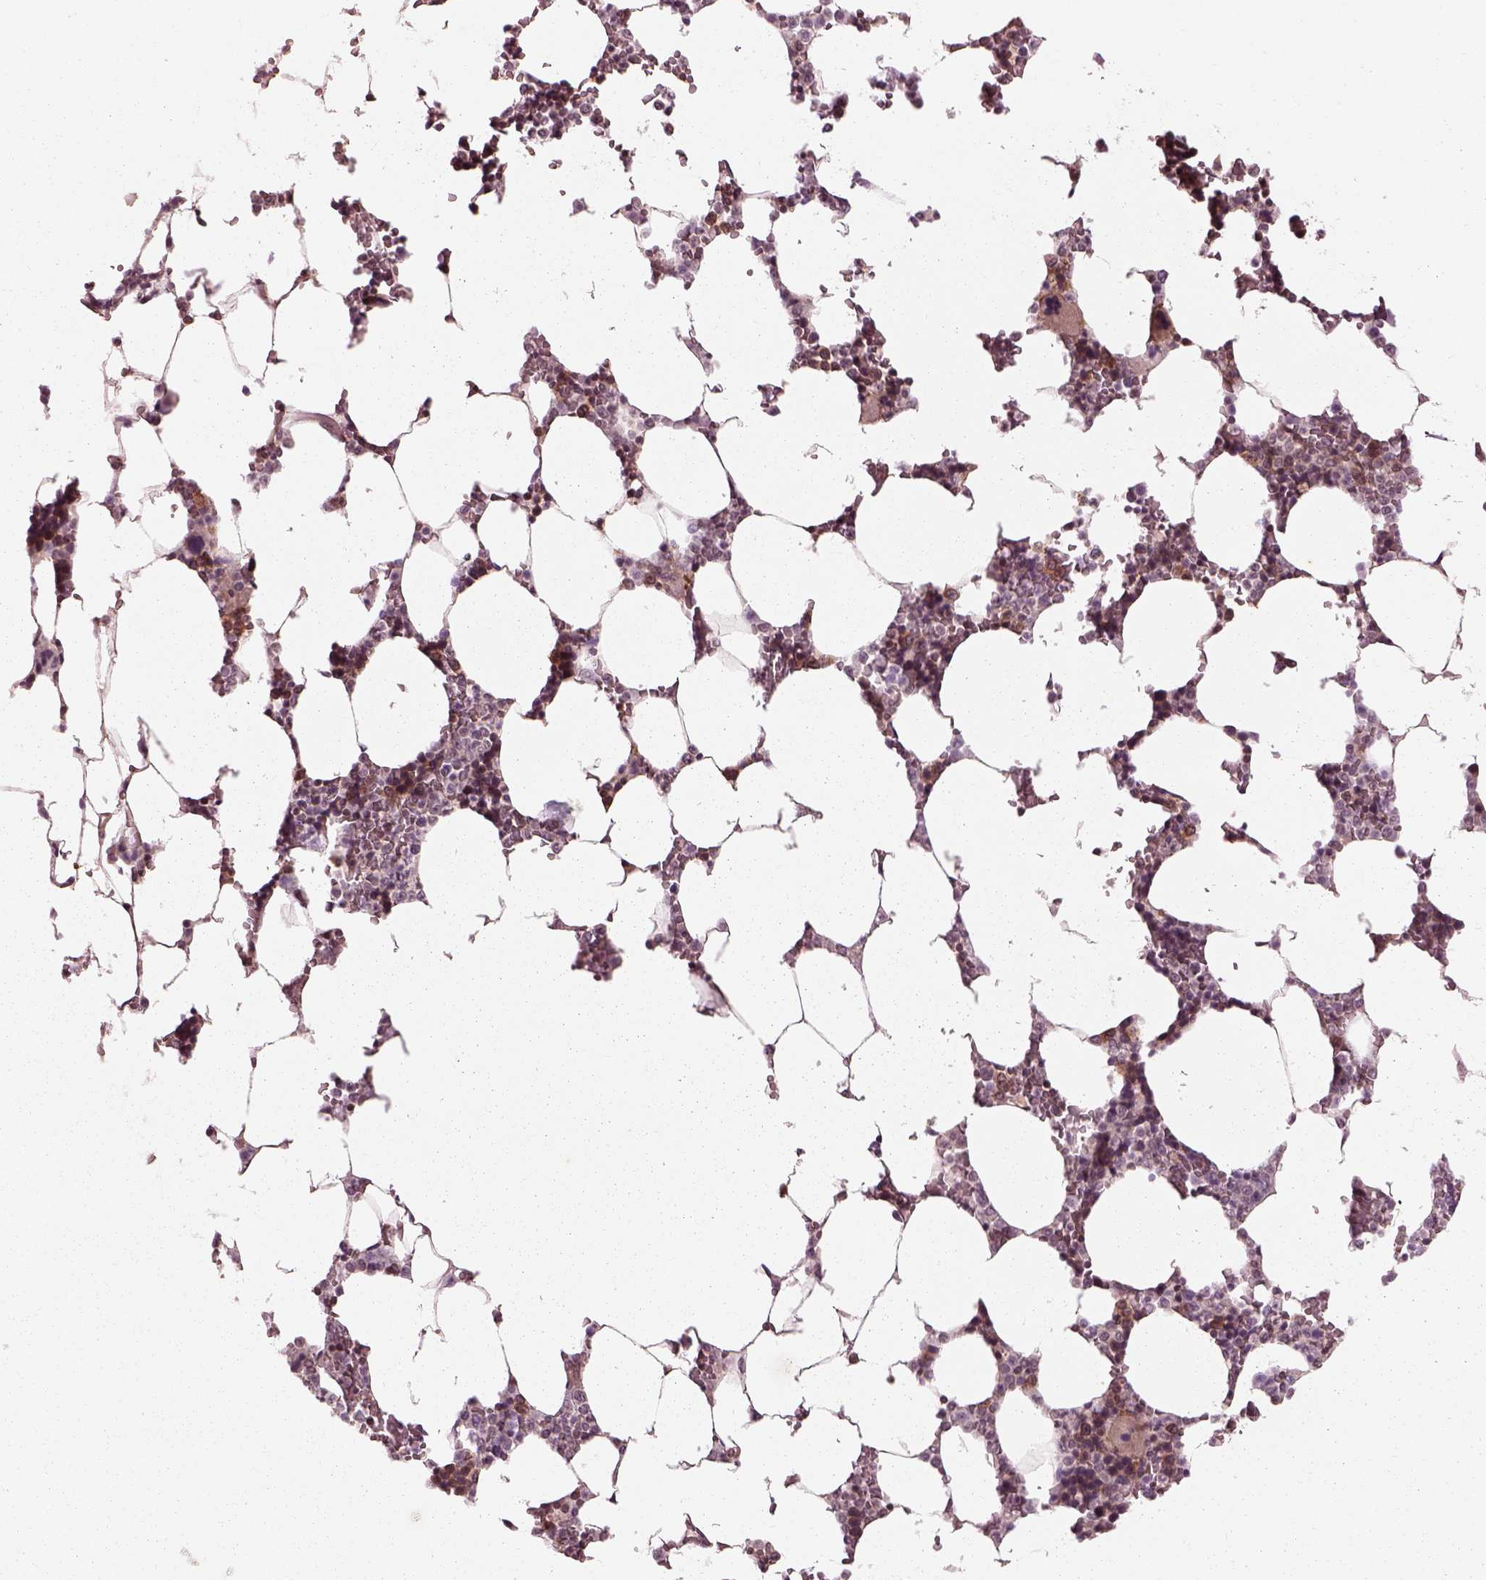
{"staining": {"intensity": "moderate", "quantity": "<25%", "location": "cytoplasmic/membranous"}, "tissue": "bone marrow", "cell_type": "Hematopoietic cells", "image_type": "normal", "snomed": [{"axis": "morphology", "description": "Normal tissue, NOS"}, {"axis": "topography", "description": "Bone marrow"}], "caption": "Normal bone marrow displays moderate cytoplasmic/membranous expression in about <25% of hematopoietic cells, visualized by immunohistochemistry.", "gene": "LSM14A", "patient": {"sex": "female", "age": 52}}